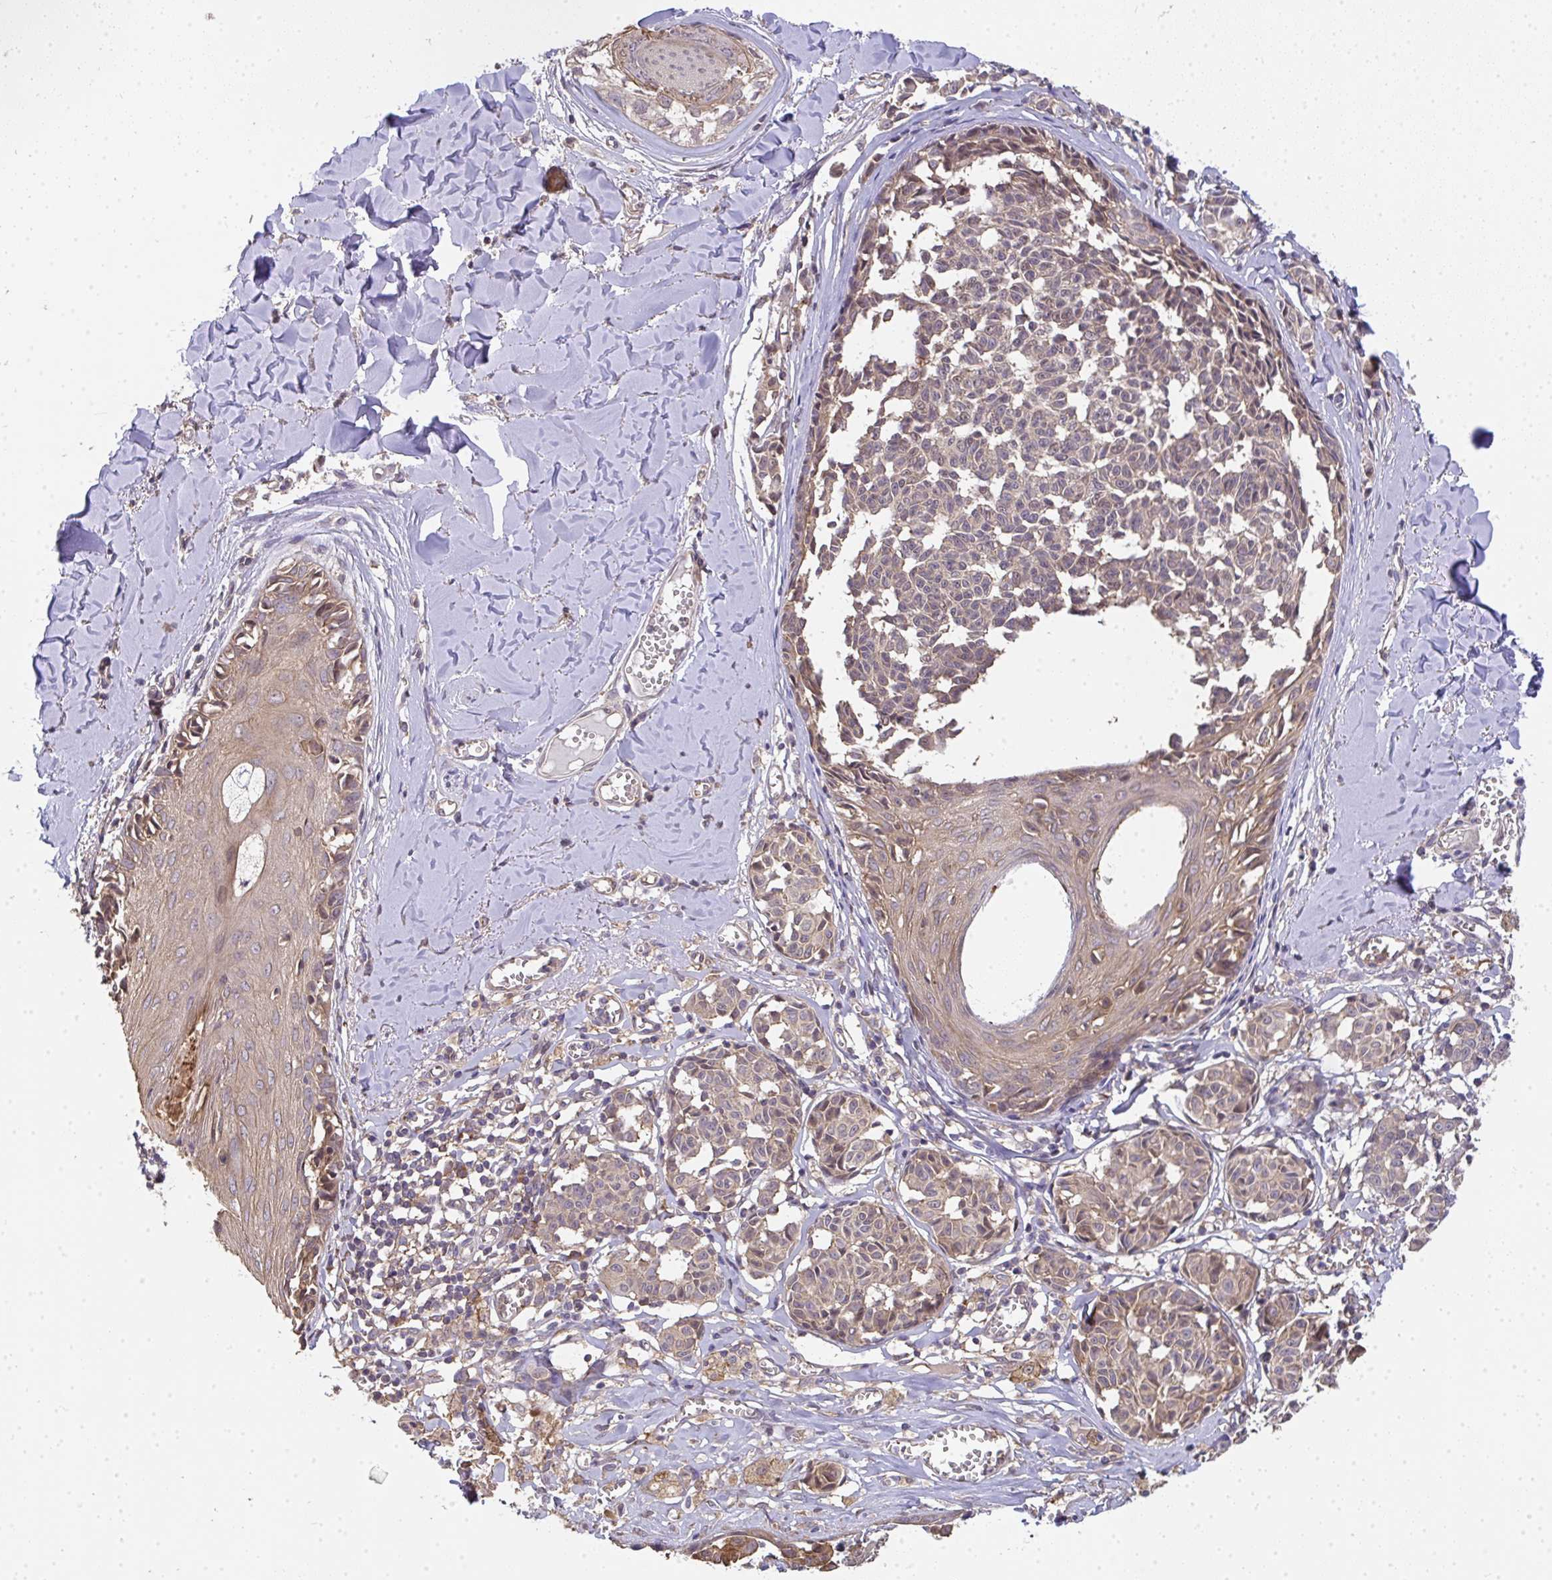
{"staining": {"intensity": "weak", "quantity": "25%-75%", "location": "cytoplasmic/membranous"}, "tissue": "melanoma", "cell_type": "Tumor cells", "image_type": "cancer", "snomed": [{"axis": "morphology", "description": "Malignant melanoma, NOS"}, {"axis": "topography", "description": "Skin"}], "caption": "A brown stain highlights weak cytoplasmic/membranous positivity of a protein in melanoma tumor cells.", "gene": "EEF1AKMT1", "patient": {"sex": "female", "age": 43}}